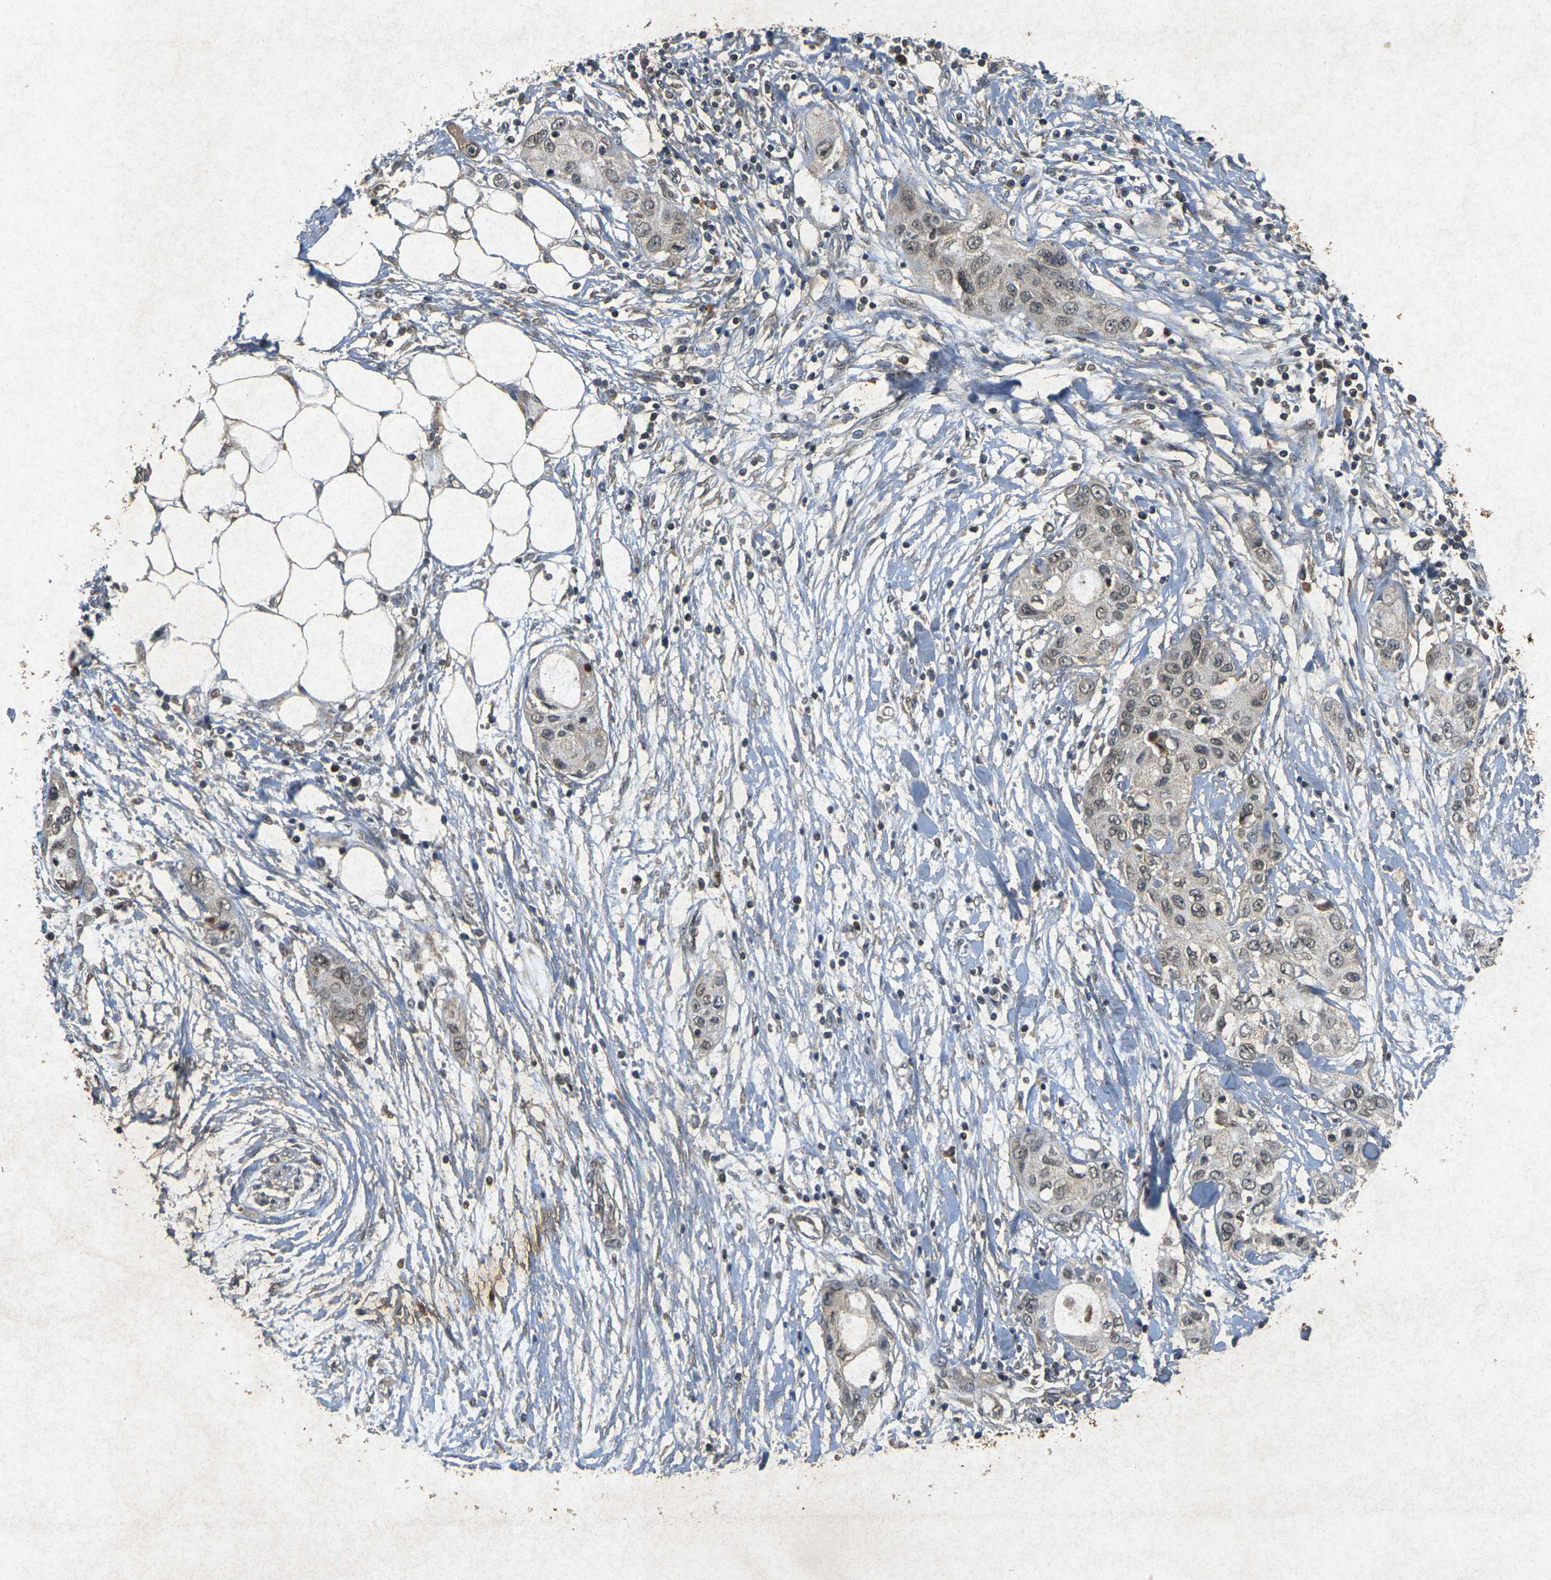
{"staining": {"intensity": "weak", "quantity": "25%-75%", "location": "cytoplasmic/membranous"}, "tissue": "pancreatic cancer", "cell_type": "Tumor cells", "image_type": "cancer", "snomed": [{"axis": "morphology", "description": "Adenocarcinoma, NOS"}, {"axis": "topography", "description": "Pancreas"}], "caption": "Pancreatic cancer (adenocarcinoma) was stained to show a protein in brown. There is low levels of weak cytoplasmic/membranous staining in about 25%-75% of tumor cells. Immunohistochemistry (ihc) stains the protein in brown and the nuclei are stained blue.", "gene": "ERN1", "patient": {"sex": "female", "age": 70}}